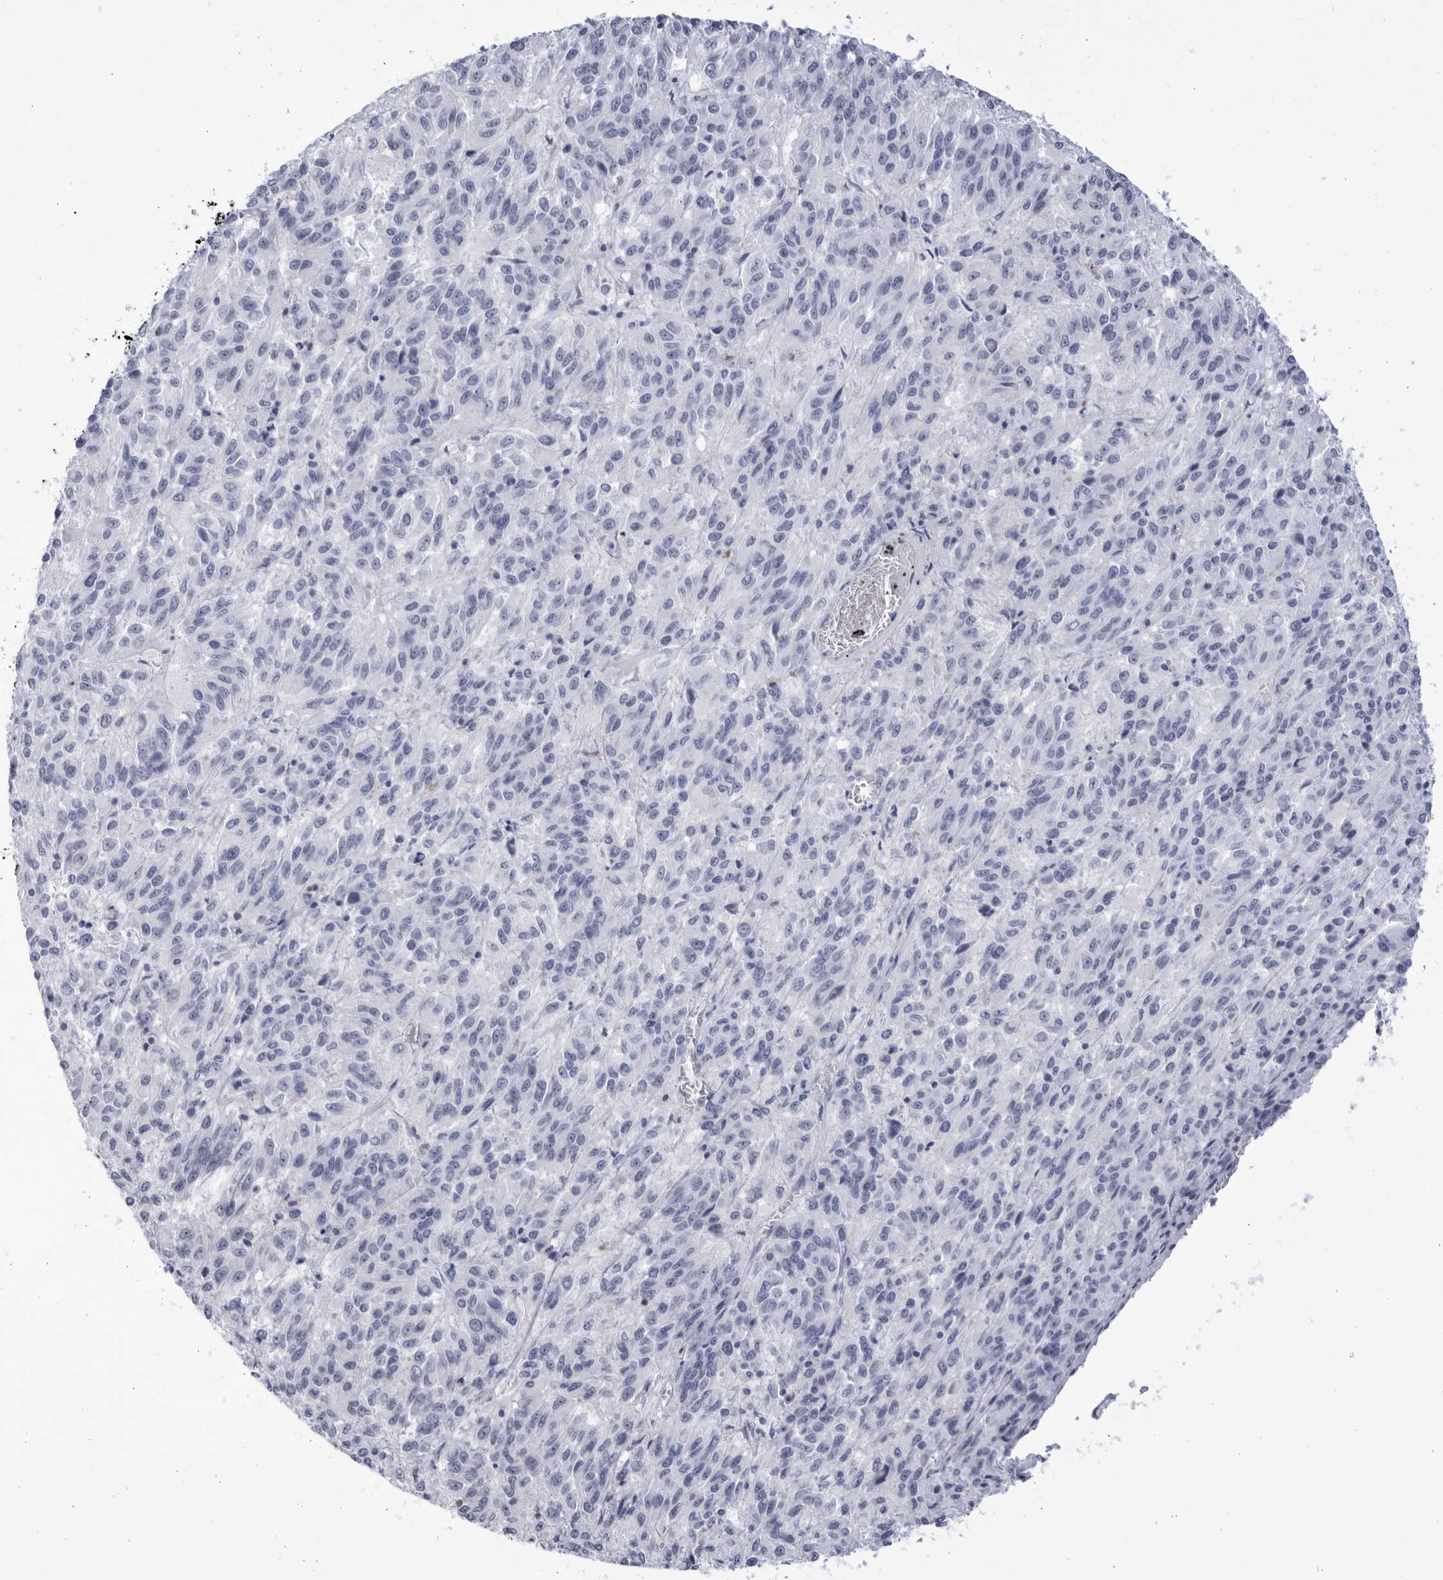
{"staining": {"intensity": "negative", "quantity": "none", "location": "none"}, "tissue": "melanoma", "cell_type": "Tumor cells", "image_type": "cancer", "snomed": [{"axis": "morphology", "description": "Malignant melanoma, Metastatic site"}, {"axis": "topography", "description": "Lung"}], "caption": "A micrograph of human melanoma is negative for staining in tumor cells.", "gene": "CCDC181", "patient": {"sex": "male", "age": 64}}